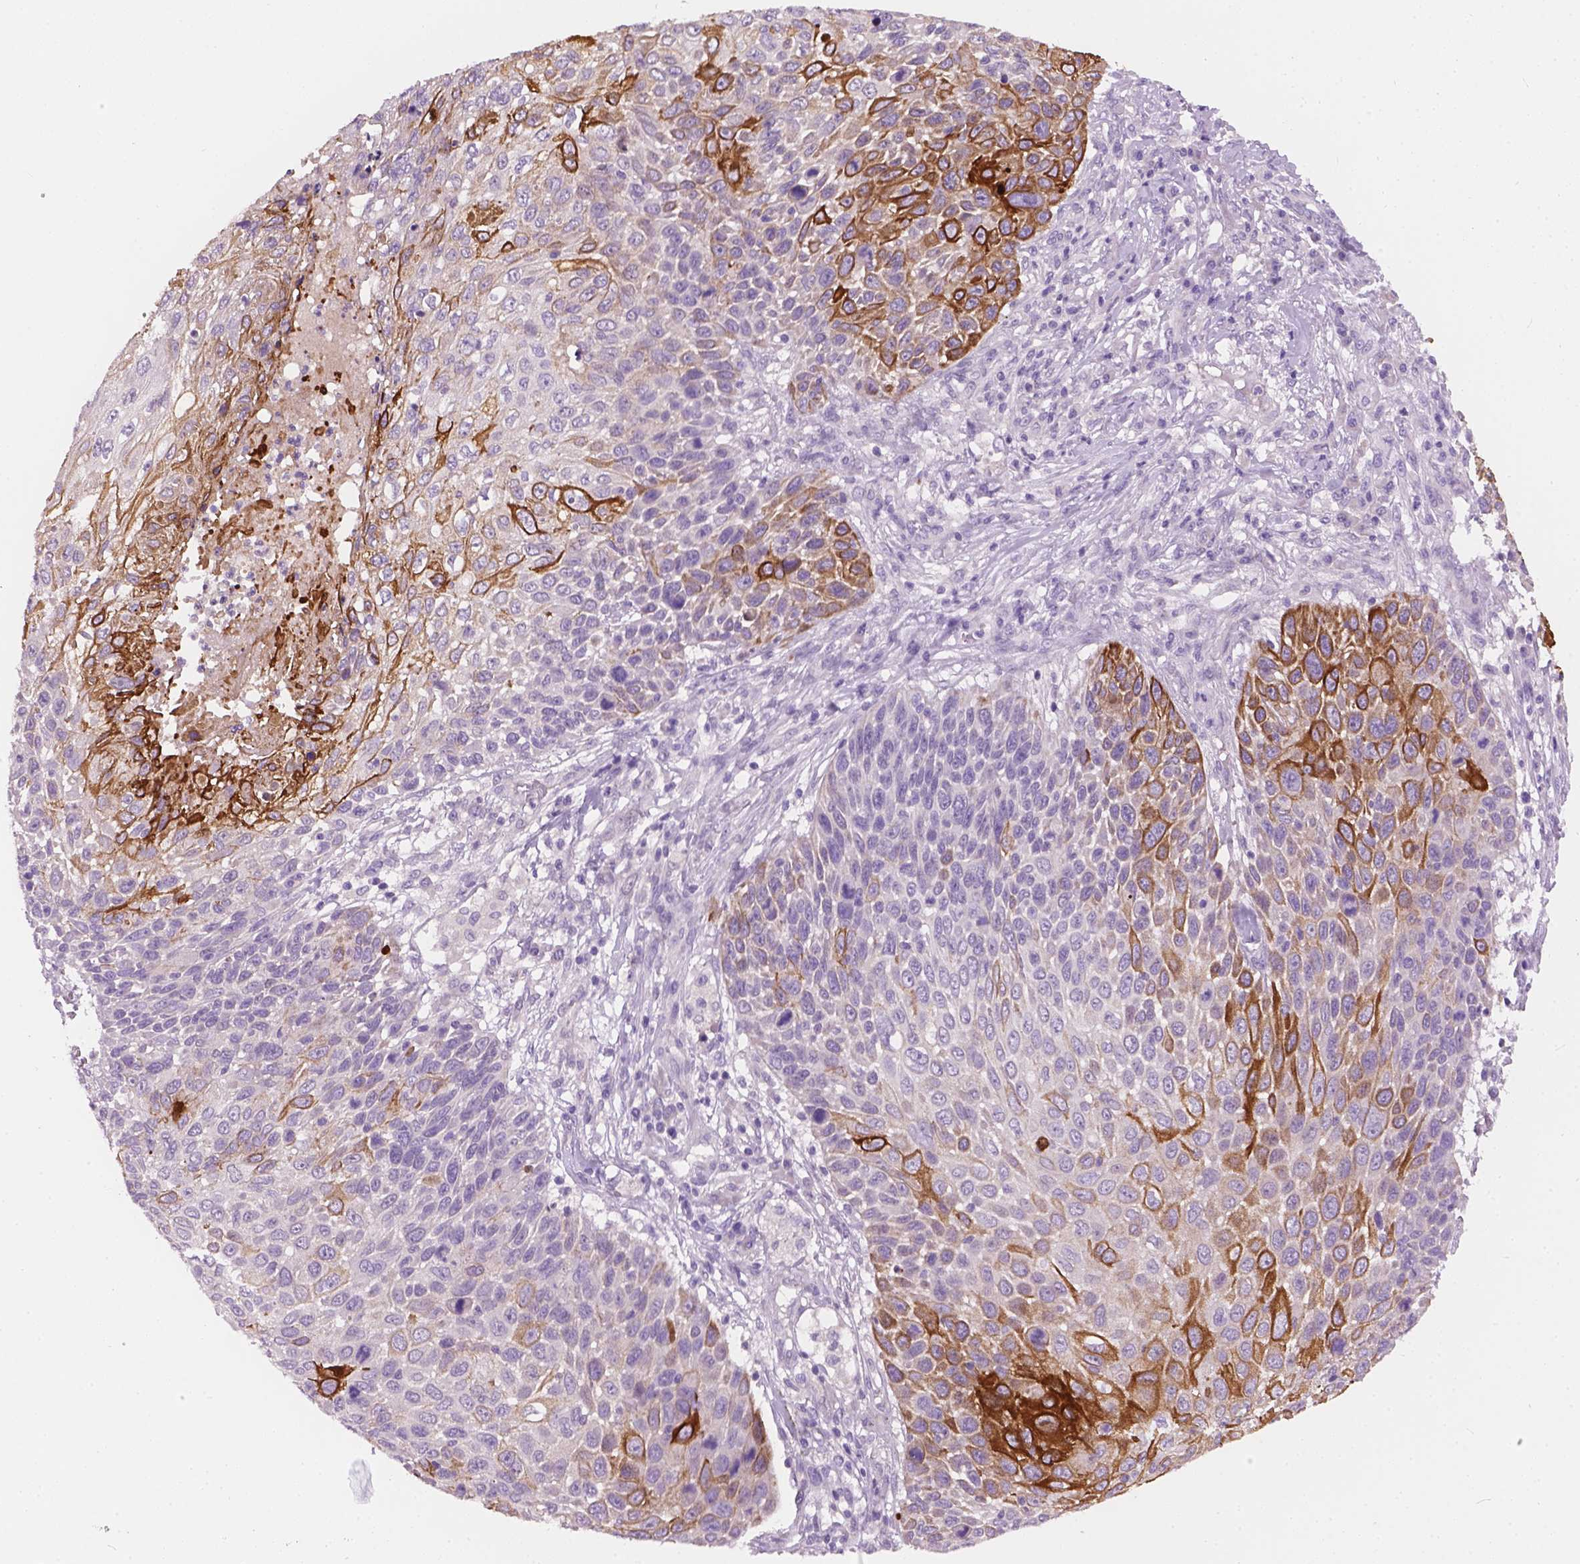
{"staining": {"intensity": "strong", "quantity": "<25%", "location": "cytoplasmic/membranous"}, "tissue": "skin cancer", "cell_type": "Tumor cells", "image_type": "cancer", "snomed": [{"axis": "morphology", "description": "Squamous cell carcinoma, NOS"}, {"axis": "topography", "description": "Skin"}], "caption": "High-power microscopy captured an immunohistochemistry image of skin cancer, revealing strong cytoplasmic/membranous expression in approximately <25% of tumor cells.", "gene": "KRT17", "patient": {"sex": "male", "age": 92}}